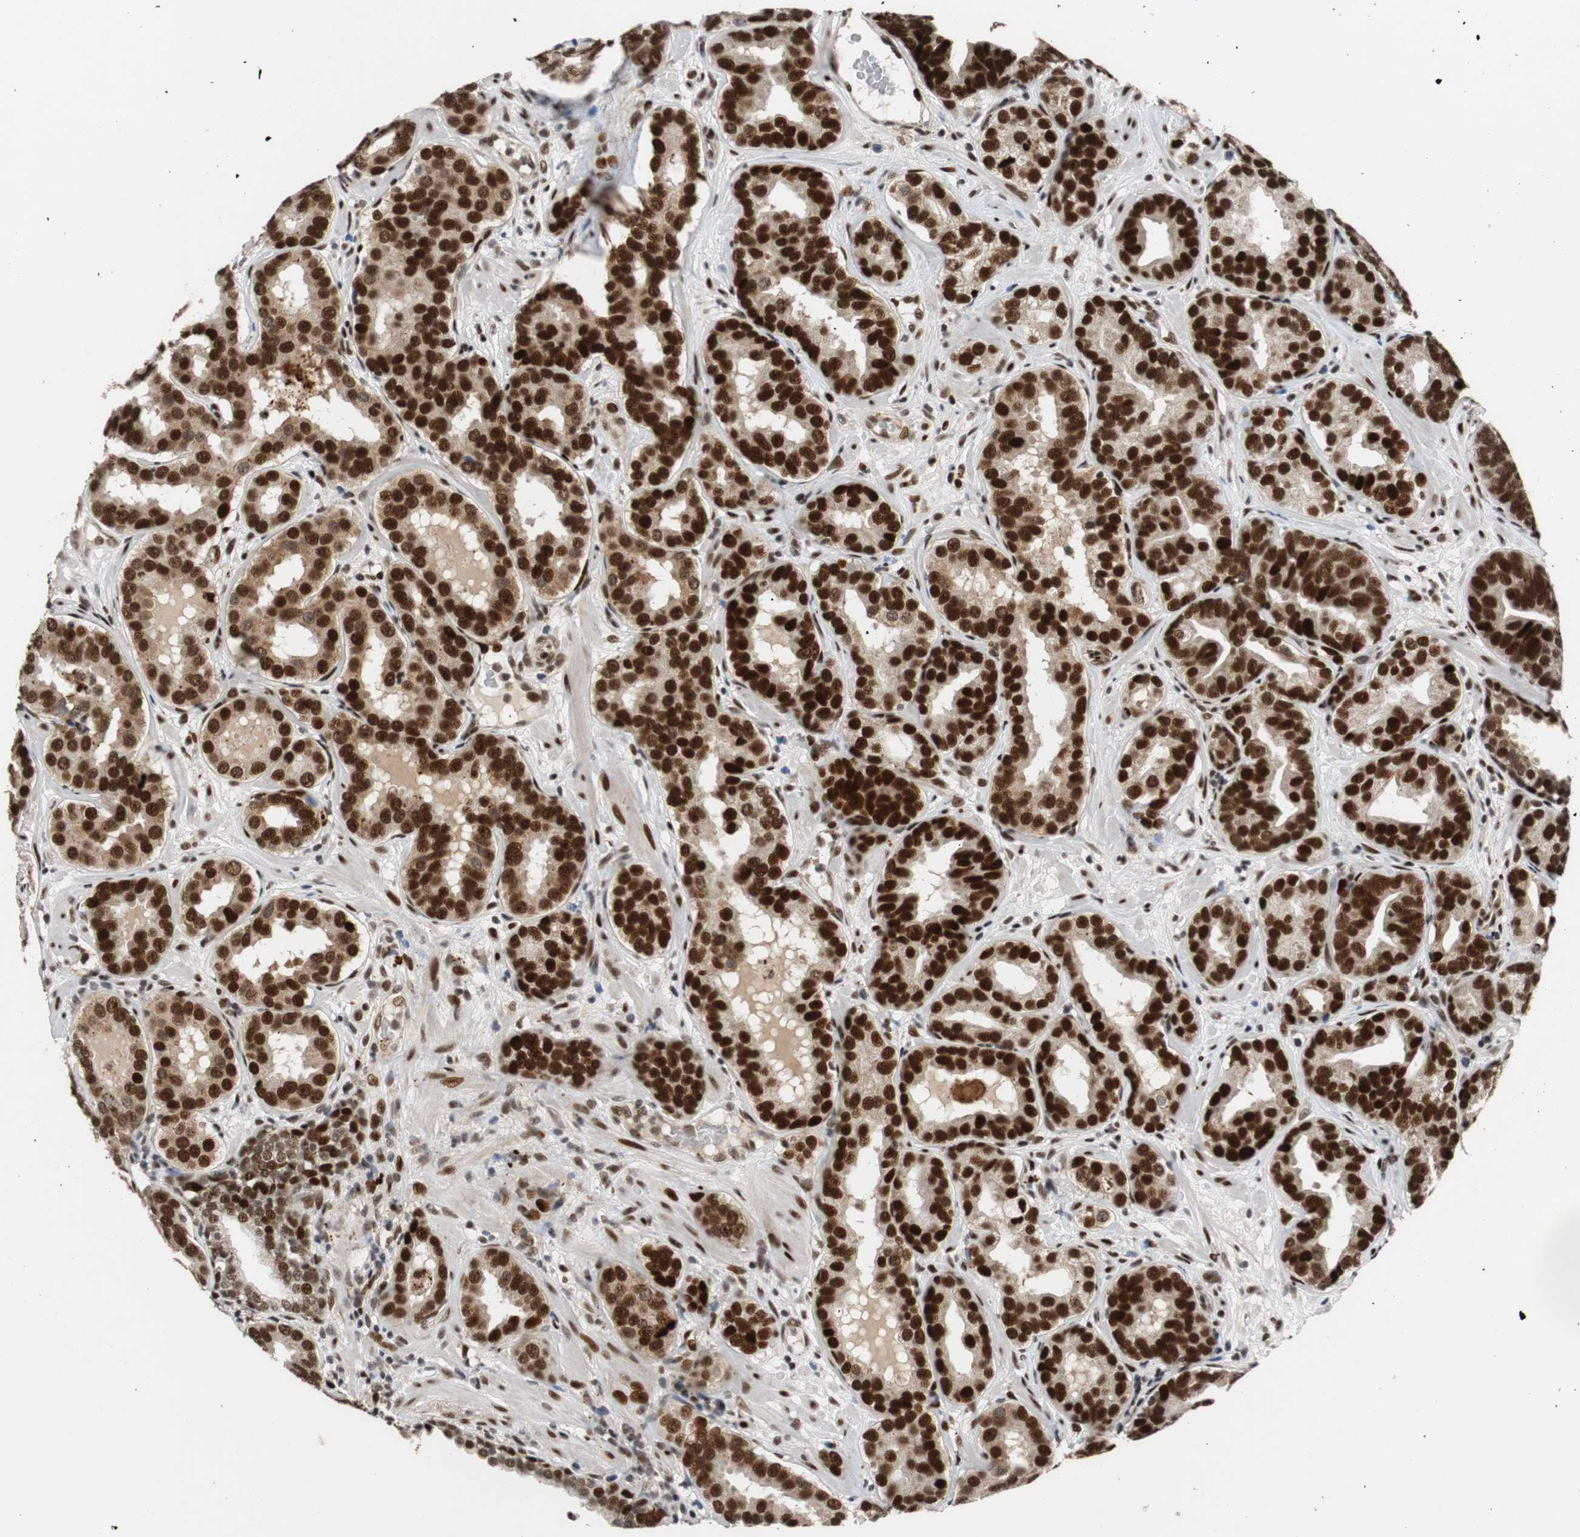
{"staining": {"intensity": "strong", "quantity": "25%-75%", "location": "nuclear"}, "tissue": "prostate cancer", "cell_type": "Tumor cells", "image_type": "cancer", "snomed": [{"axis": "morphology", "description": "Adenocarcinoma, Low grade"}, {"axis": "topography", "description": "Prostate"}], "caption": "High-power microscopy captured an immunohistochemistry (IHC) micrograph of prostate cancer, revealing strong nuclear expression in about 25%-75% of tumor cells. Nuclei are stained in blue.", "gene": "NBL1", "patient": {"sex": "male", "age": 59}}